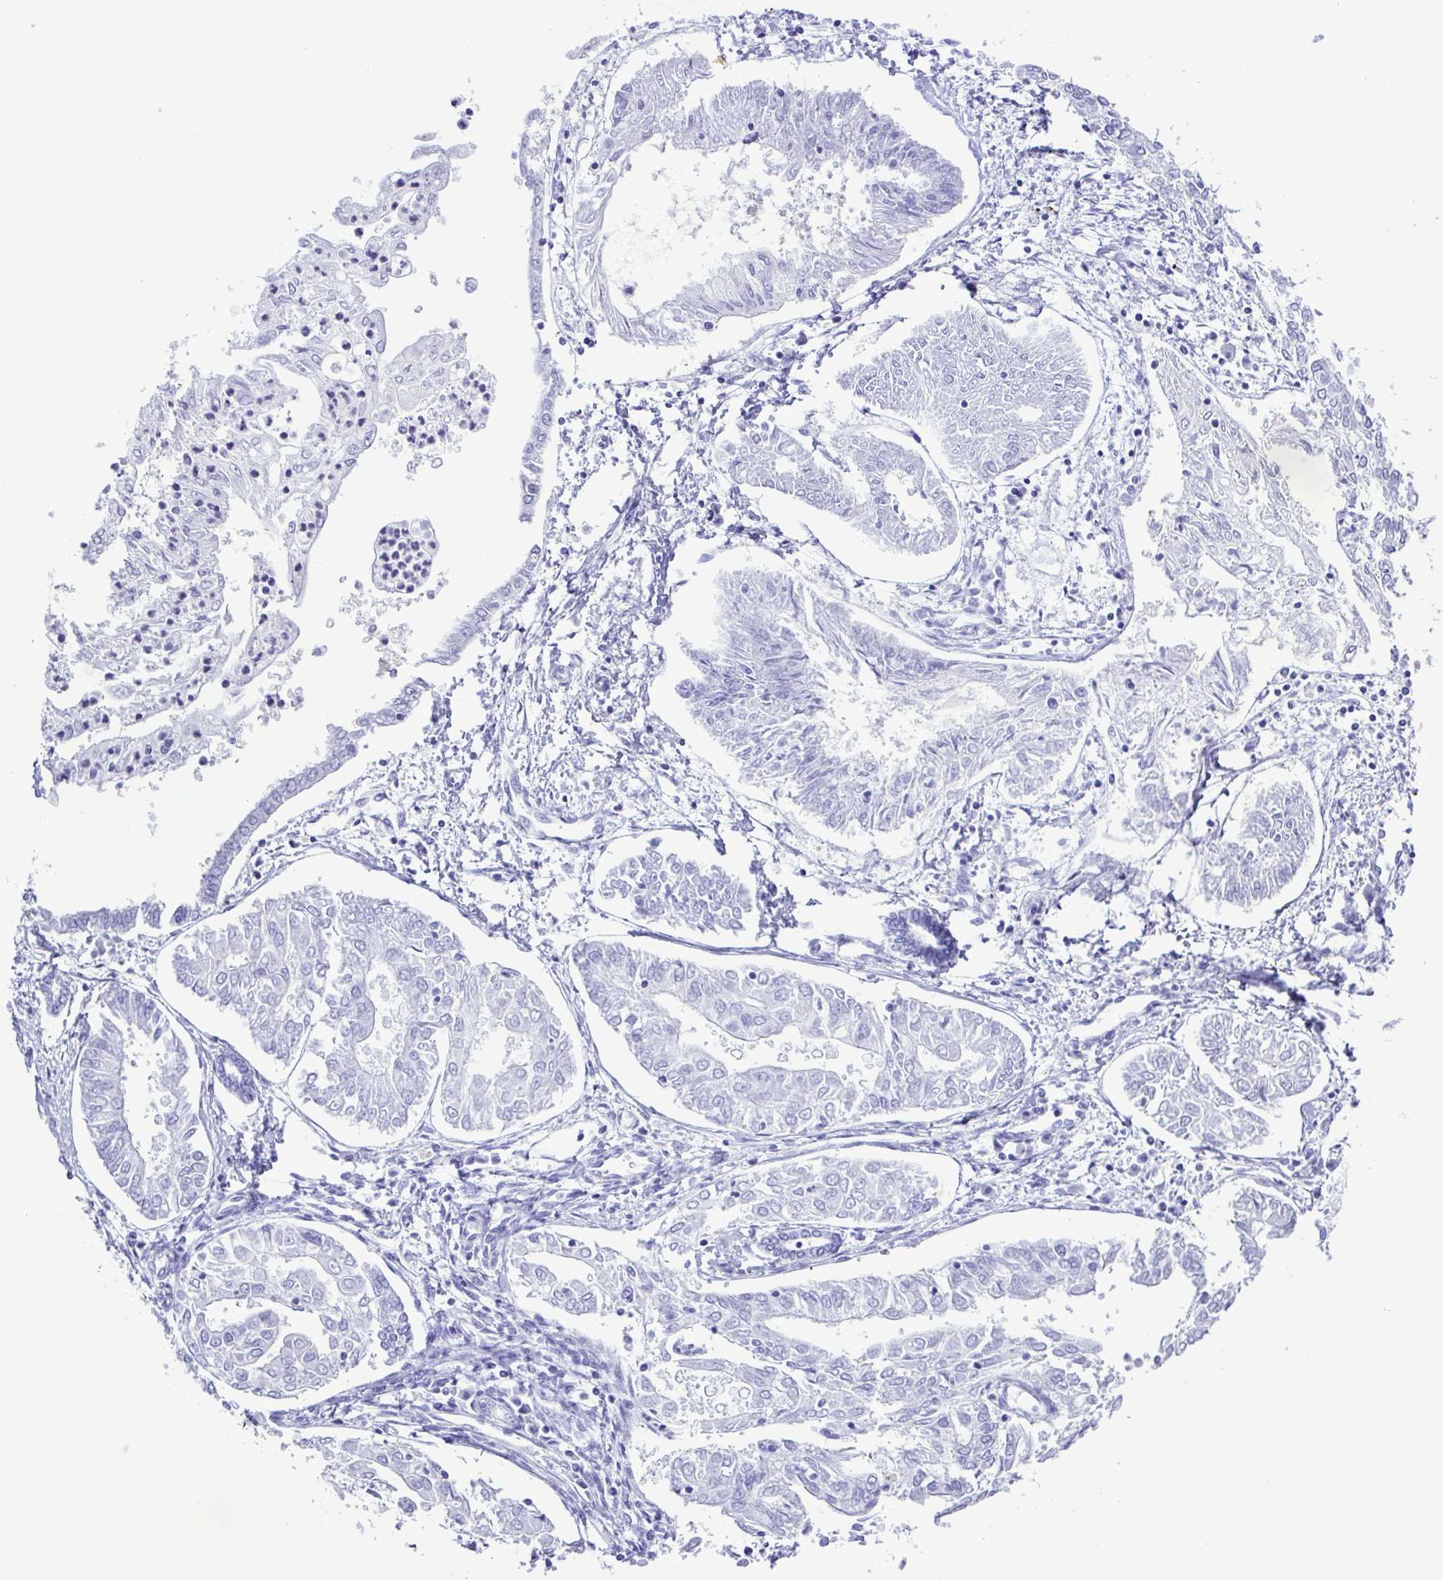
{"staining": {"intensity": "negative", "quantity": "none", "location": "none"}, "tissue": "endometrial cancer", "cell_type": "Tumor cells", "image_type": "cancer", "snomed": [{"axis": "morphology", "description": "Adenocarcinoma, NOS"}, {"axis": "topography", "description": "Endometrium"}], "caption": "Immunohistochemical staining of endometrial cancer (adenocarcinoma) exhibits no significant positivity in tumor cells.", "gene": "SYT1", "patient": {"sex": "female", "age": 68}}